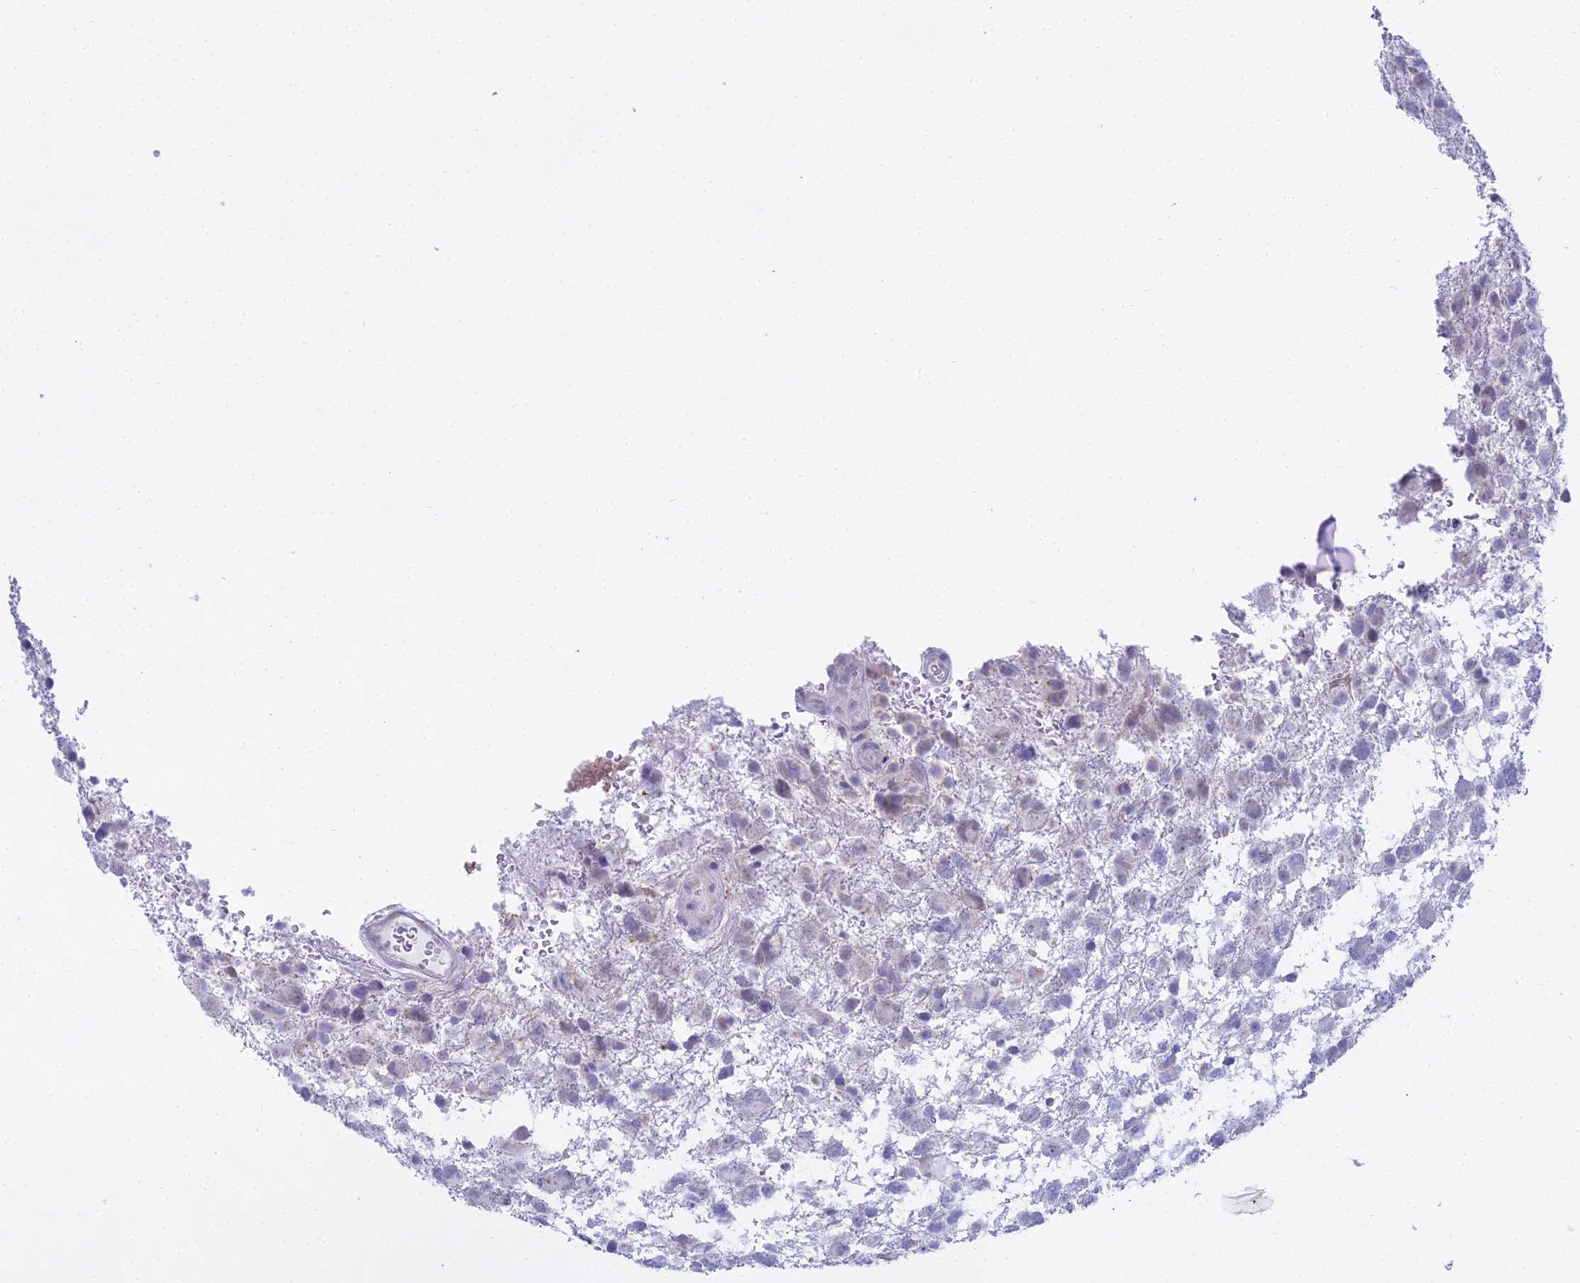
{"staining": {"intensity": "negative", "quantity": "none", "location": "none"}, "tissue": "glioma", "cell_type": "Tumor cells", "image_type": "cancer", "snomed": [{"axis": "morphology", "description": "Glioma, malignant, High grade"}, {"axis": "topography", "description": "Brain"}], "caption": "High power microscopy micrograph of an immunohistochemistry histopathology image of glioma, revealing no significant expression in tumor cells.", "gene": "CGB2", "patient": {"sex": "male", "age": 61}}